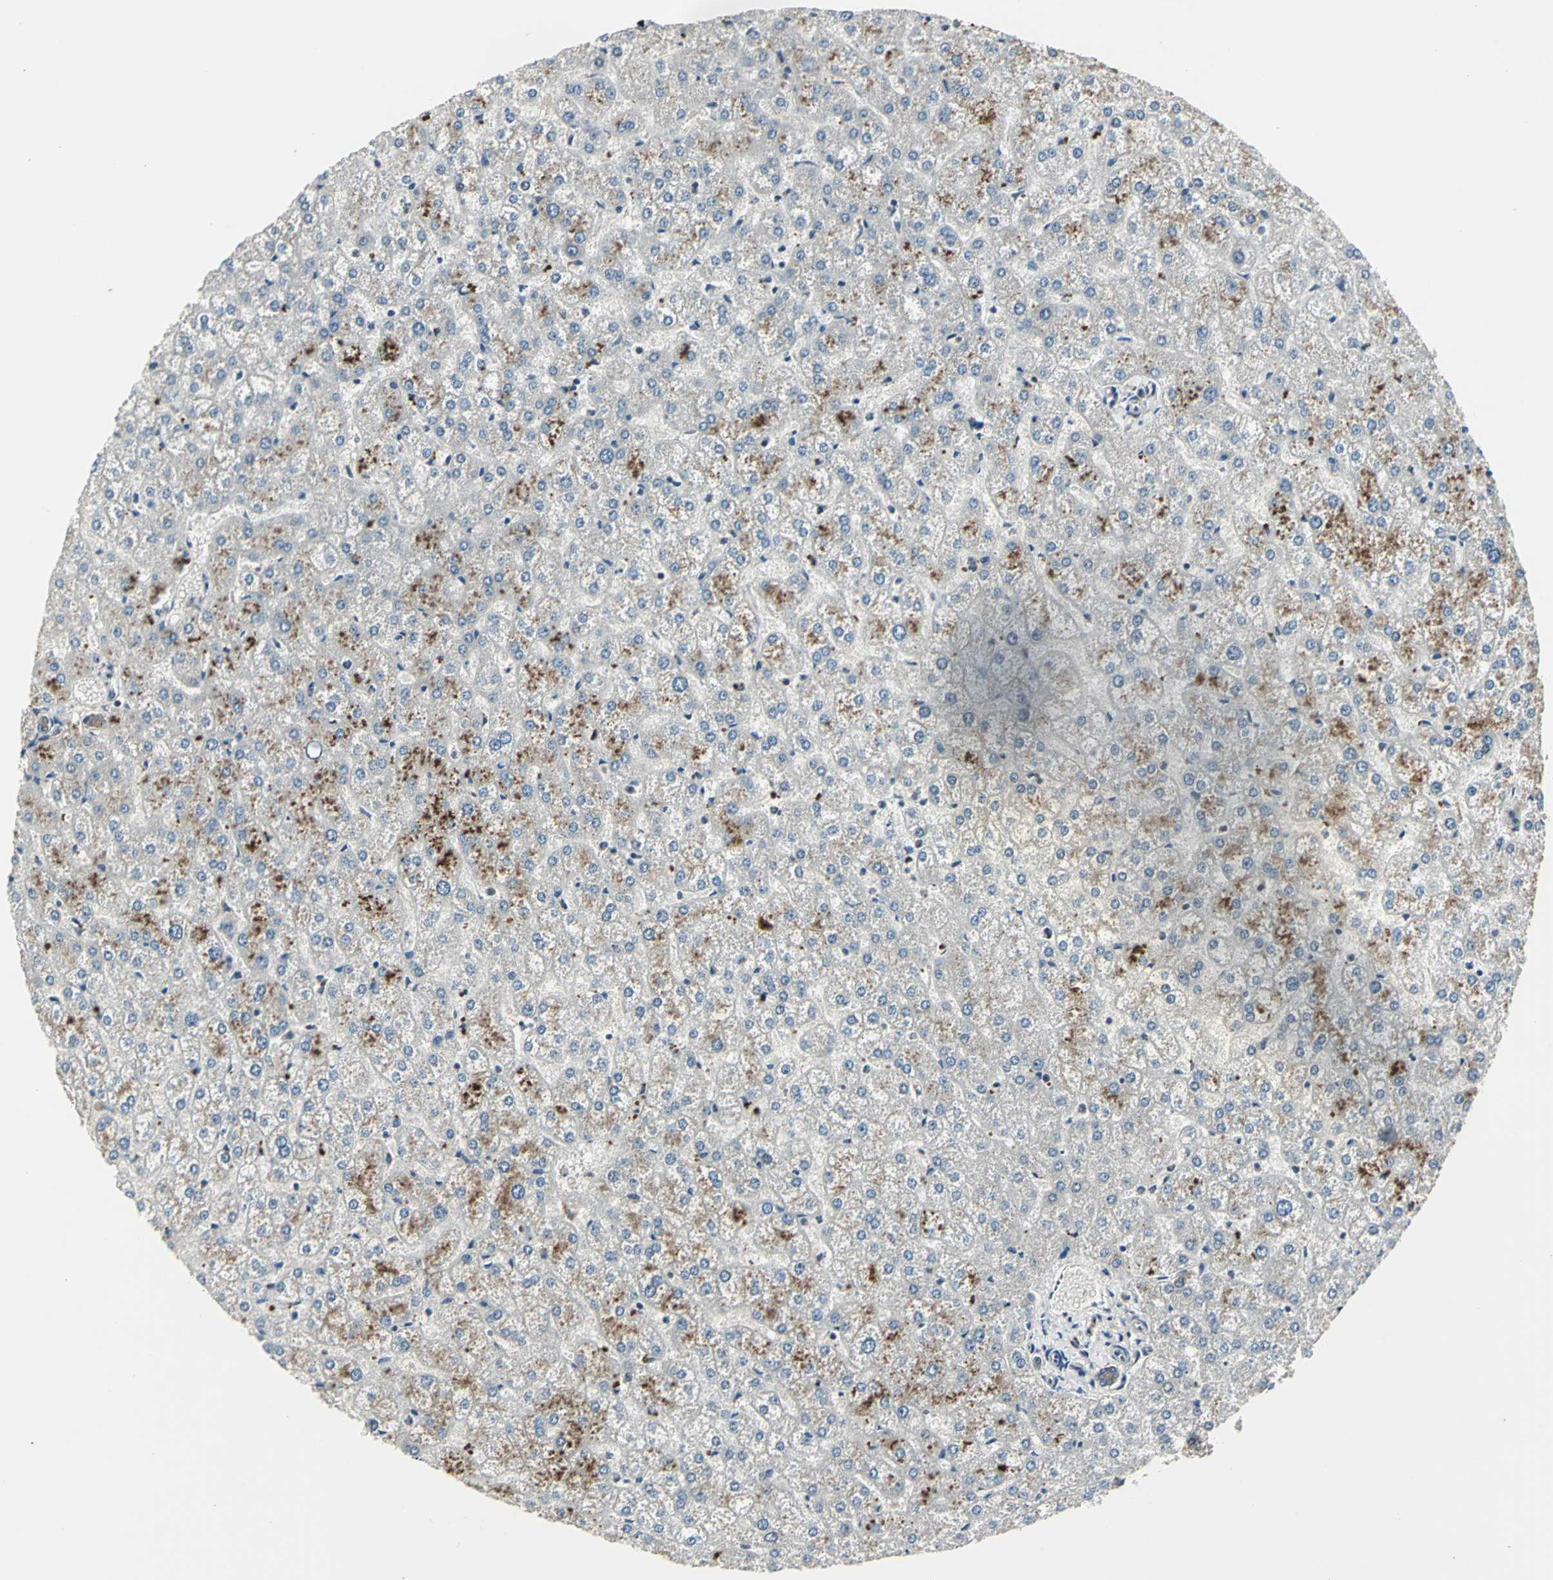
{"staining": {"intensity": "weak", "quantity": ">75%", "location": "cytoplasmic/membranous"}, "tissue": "liver", "cell_type": "Cholangiocytes", "image_type": "normal", "snomed": [{"axis": "morphology", "description": "Normal tissue, NOS"}, {"axis": "topography", "description": "Liver"}], "caption": "Liver stained with immunohistochemistry shows weak cytoplasmic/membranous staining in approximately >75% of cholangiocytes. (Brightfield microscopy of DAB IHC at high magnification).", "gene": "PFDN1", "patient": {"sex": "female", "age": 32}}